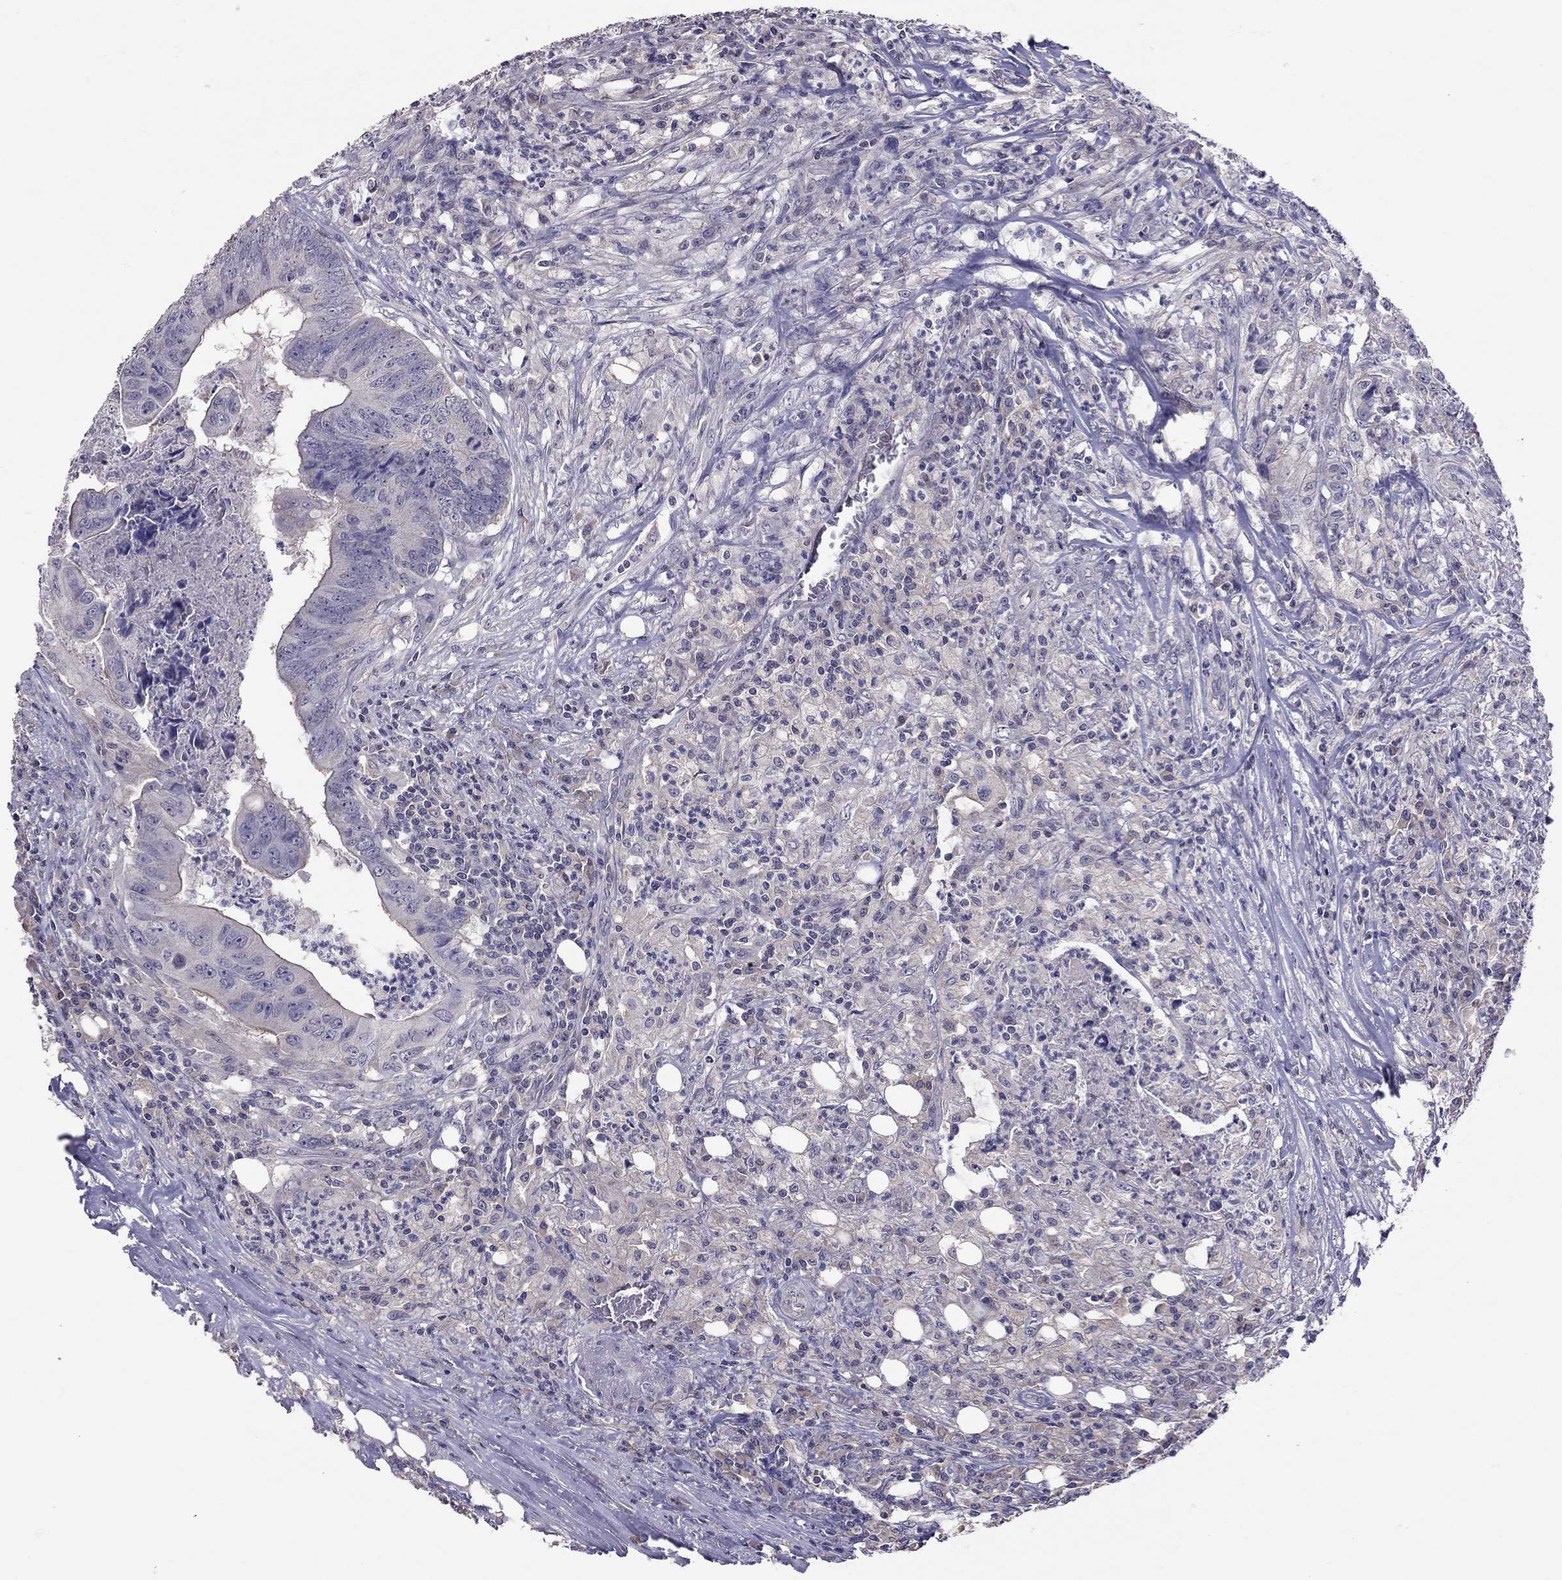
{"staining": {"intensity": "negative", "quantity": "none", "location": "none"}, "tissue": "colorectal cancer", "cell_type": "Tumor cells", "image_type": "cancer", "snomed": [{"axis": "morphology", "description": "Adenocarcinoma, NOS"}, {"axis": "topography", "description": "Colon"}], "caption": "Tumor cells are negative for brown protein staining in colorectal adenocarcinoma.", "gene": "RTP5", "patient": {"sex": "male", "age": 84}}